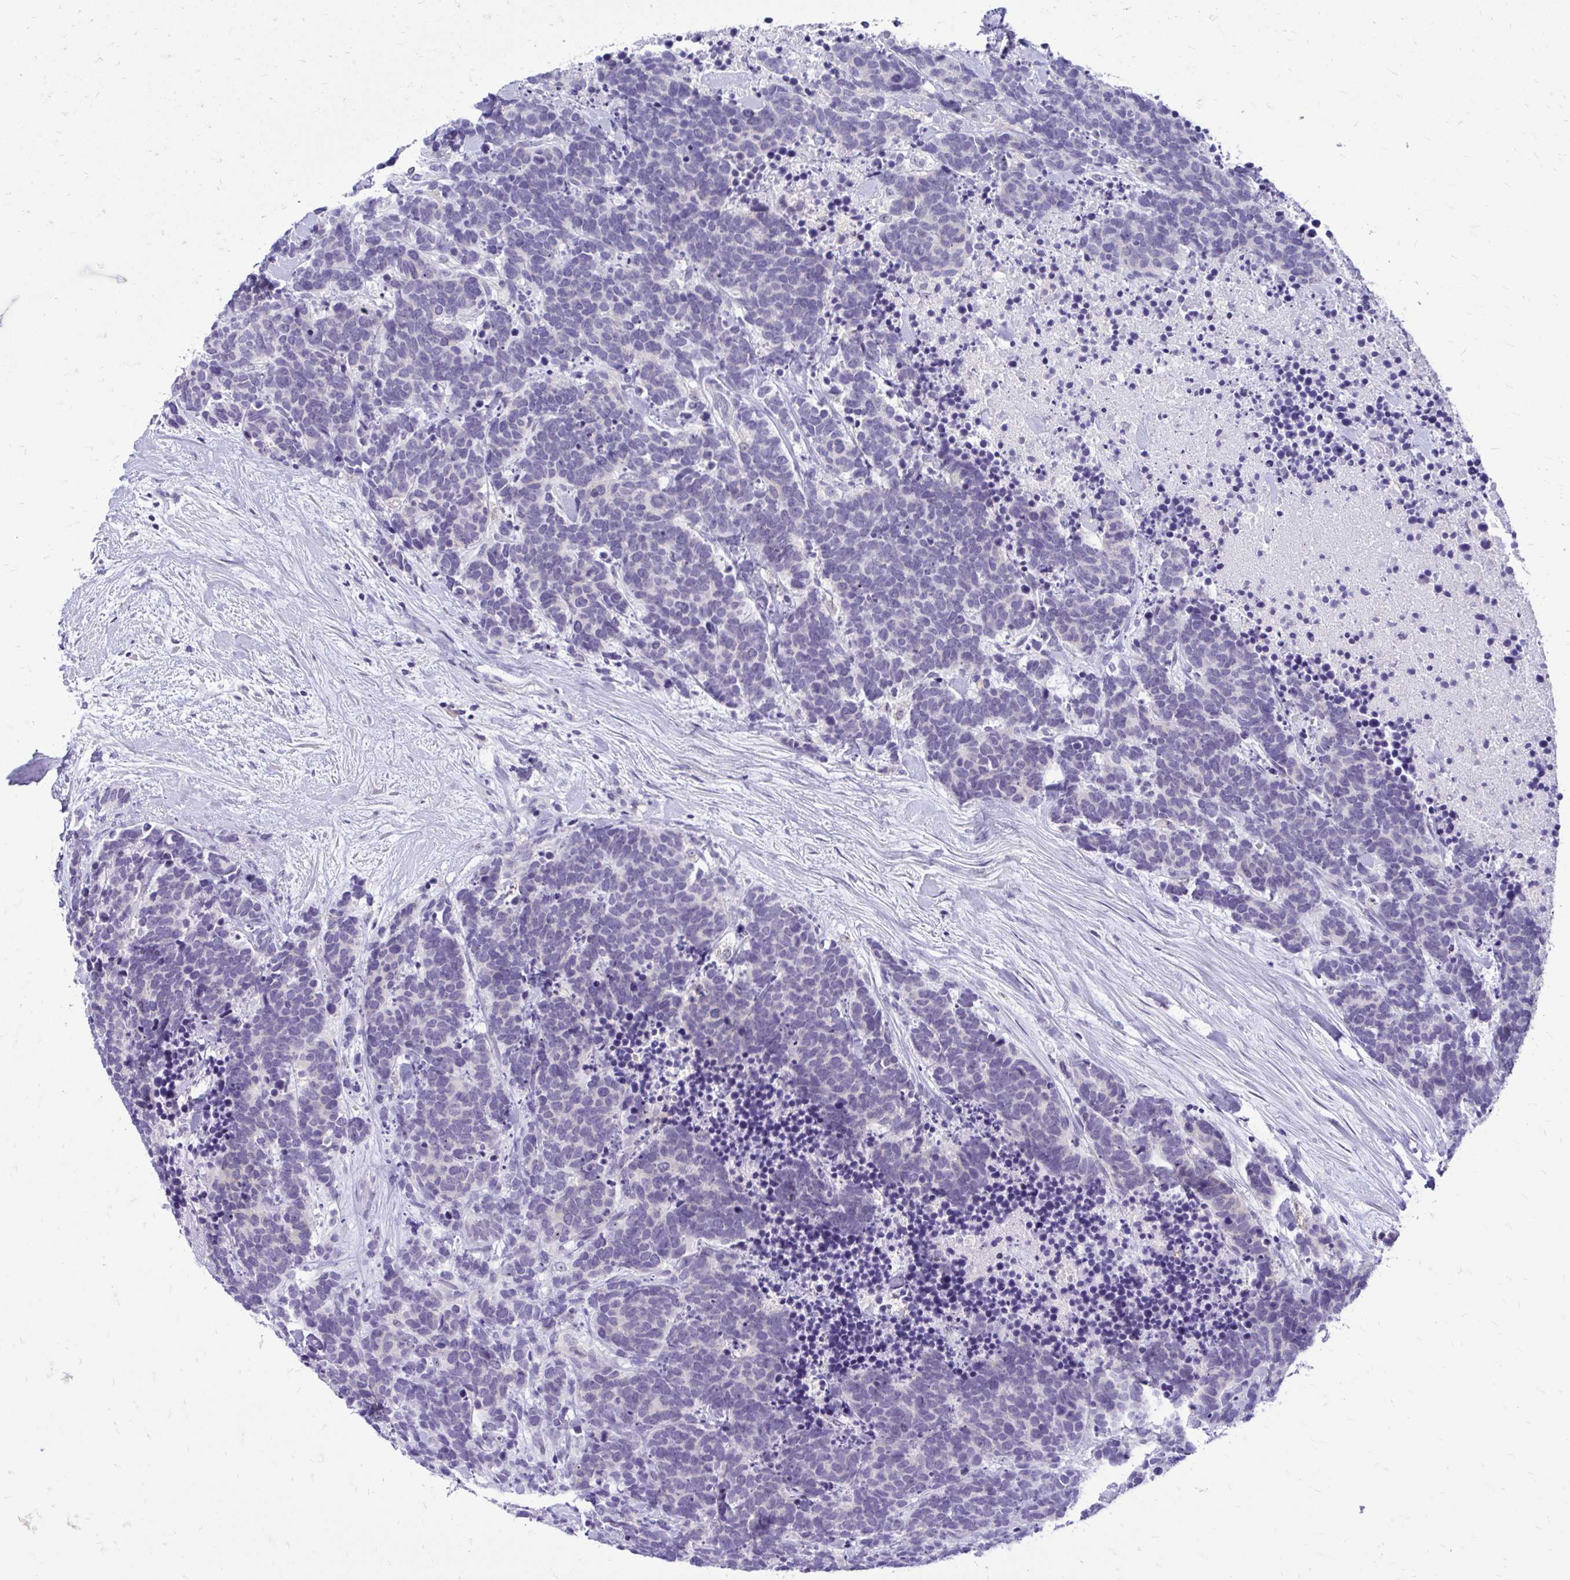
{"staining": {"intensity": "negative", "quantity": "none", "location": "none"}, "tissue": "carcinoid", "cell_type": "Tumor cells", "image_type": "cancer", "snomed": [{"axis": "morphology", "description": "Carcinoma, NOS"}, {"axis": "morphology", "description": "Carcinoid, malignant, NOS"}, {"axis": "topography", "description": "Prostate"}], "caption": "IHC photomicrograph of neoplastic tissue: human carcinoid stained with DAB (3,3'-diaminobenzidine) demonstrates no significant protein expression in tumor cells.", "gene": "NIFK", "patient": {"sex": "male", "age": 57}}